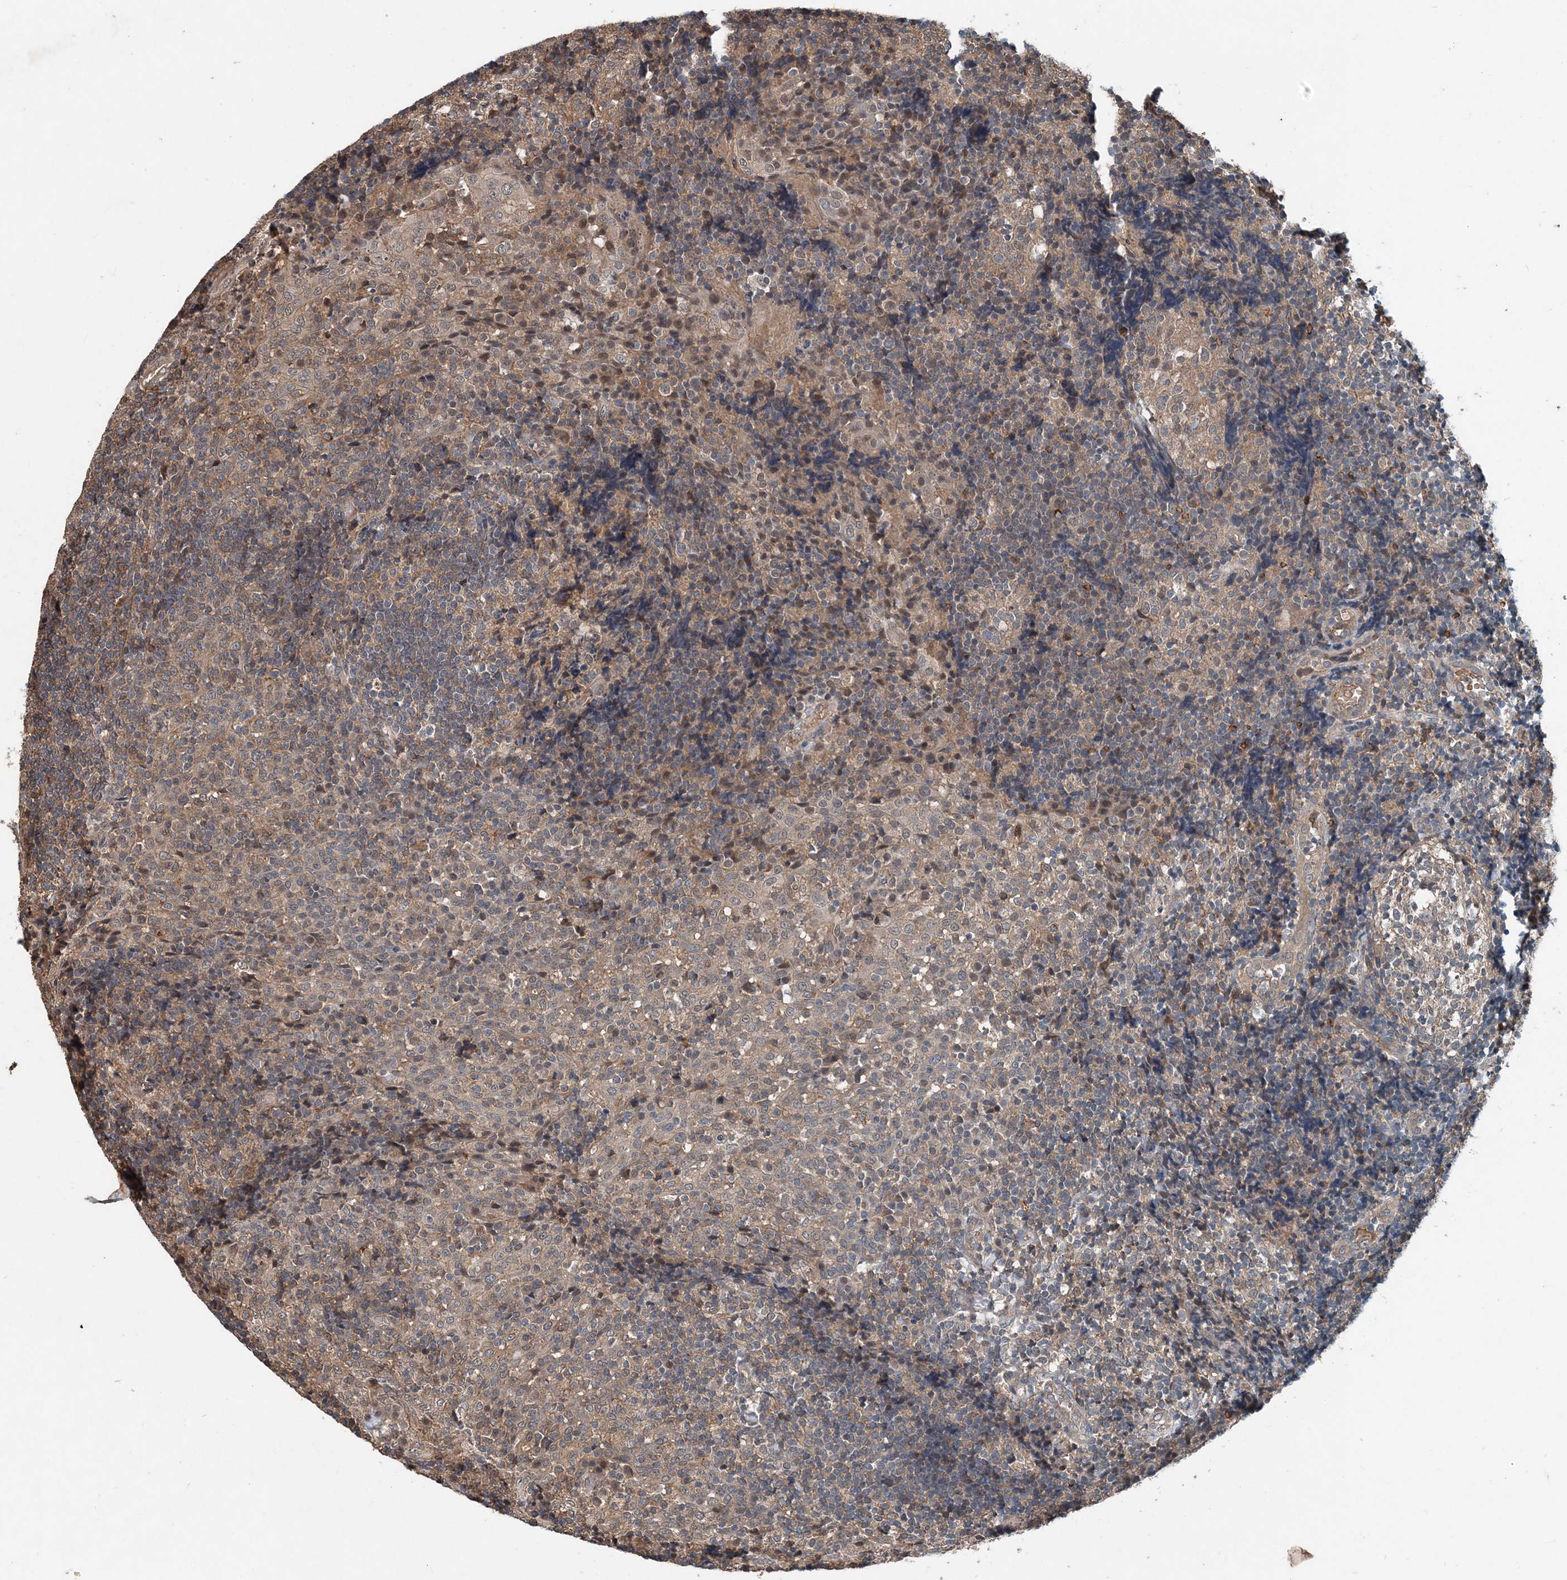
{"staining": {"intensity": "moderate", "quantity": ">75%", "location": "cytoplasmic/membranous,nuclear"}, "tissue": "tonsil", "cell_type": "Germinal center cells", "image_type": "normal", "snomed": [{"axis": "morphology", "description": "Normal tissue, NOS"}, {"axis": "topography", "description": "Tonsil"}], "caption": "Human tonsil stained with a brown dye displays moderate cytoplasmic/membranous,nuclear positive staining in about >75% of germinal center cells.", "gene": "SMPD3", "patient": {"sex": "female", "age": 19}}